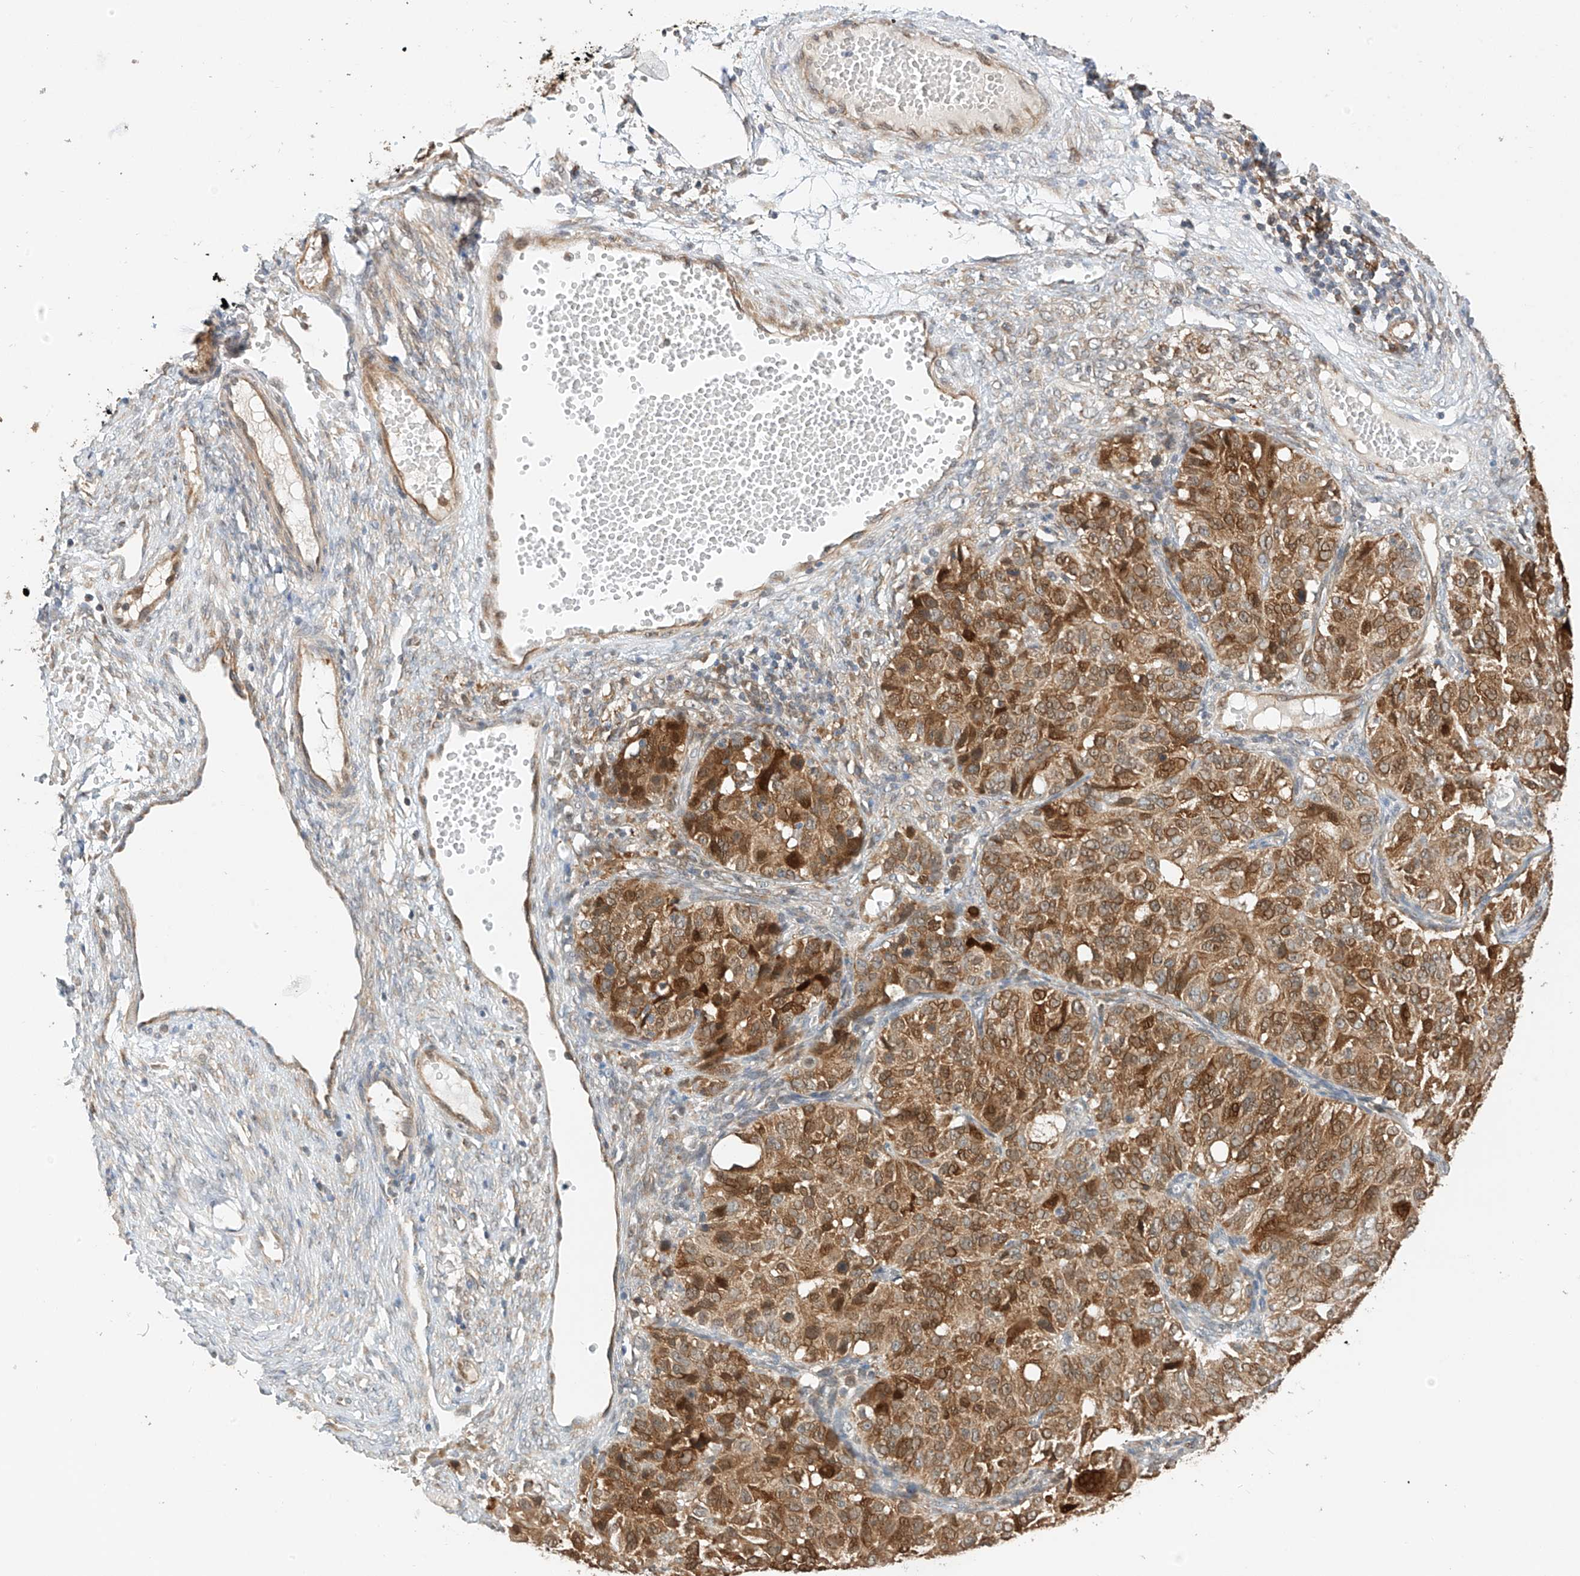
{"staining": {"intensity": "moderate", "quantity": ">75%", "location": "cytoplasmic/membranous"}, "tissue": "ovarian cancer", "cell_type": "Tumor cells", "image_type": "cancer", "snomed": [{"axis": "morphology", "description": "Carcinoma, endometroid"}, {"axis": "topography", "description": "Ovary"}], "caption": "Human ovarian cancer (endometroid carcinoma) stained with a protein marker shows moderate staining in tumor cells.", "gene": "PPA2", "patient": {"sex": "female", "age": 51}}